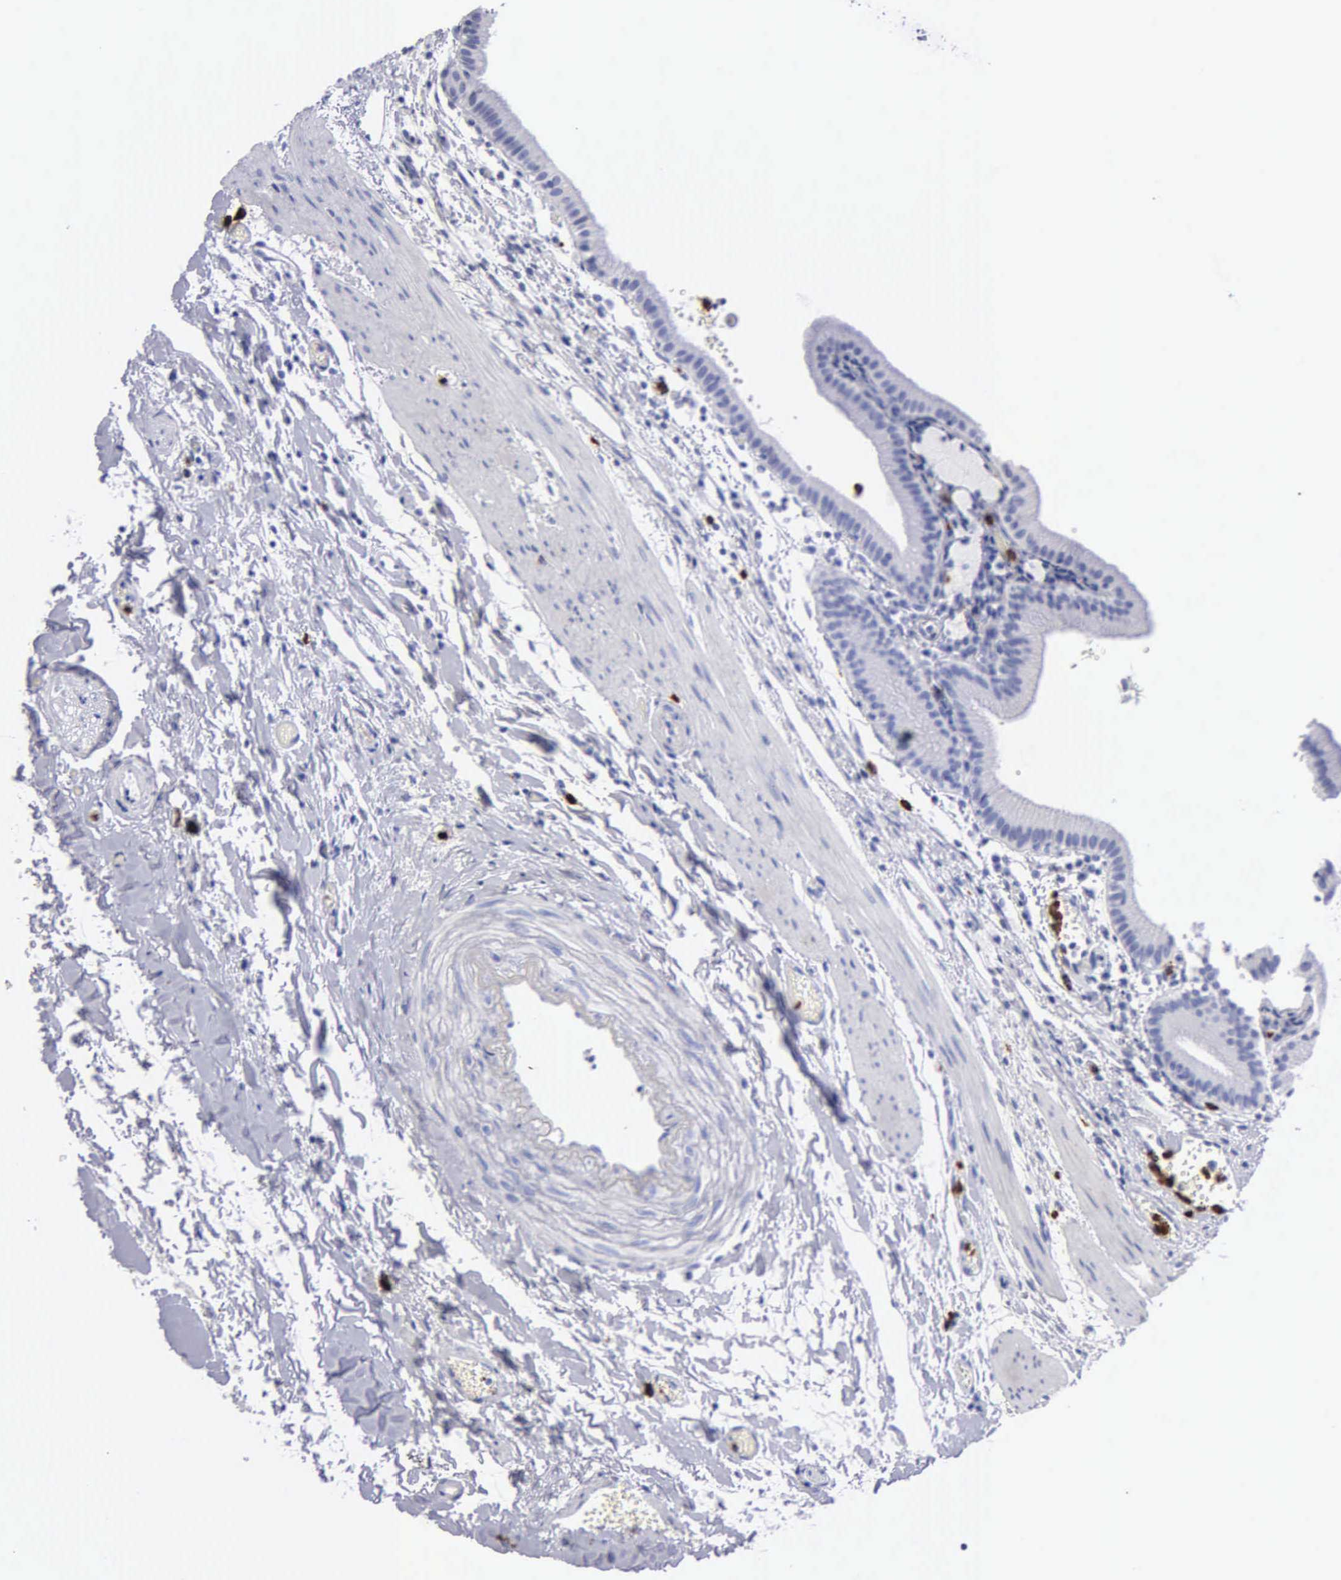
{"staining": {"intensity": "negative", "quantity": "none", "location": "none"}, "tissue": "gallbladder", "cell_type": "Glandular cells", "image_type": "normal", "snomed": [{"axis": "morphology", "description": "Normal tissue, NOS"}, {"axis": "topography", "description": "Gallbladder"}], "caption": "The IHC image has no significant staining in glandular cells of gallbladder.", "gene": "CTSG", "patient": {"sex": "female", "age": 48}}